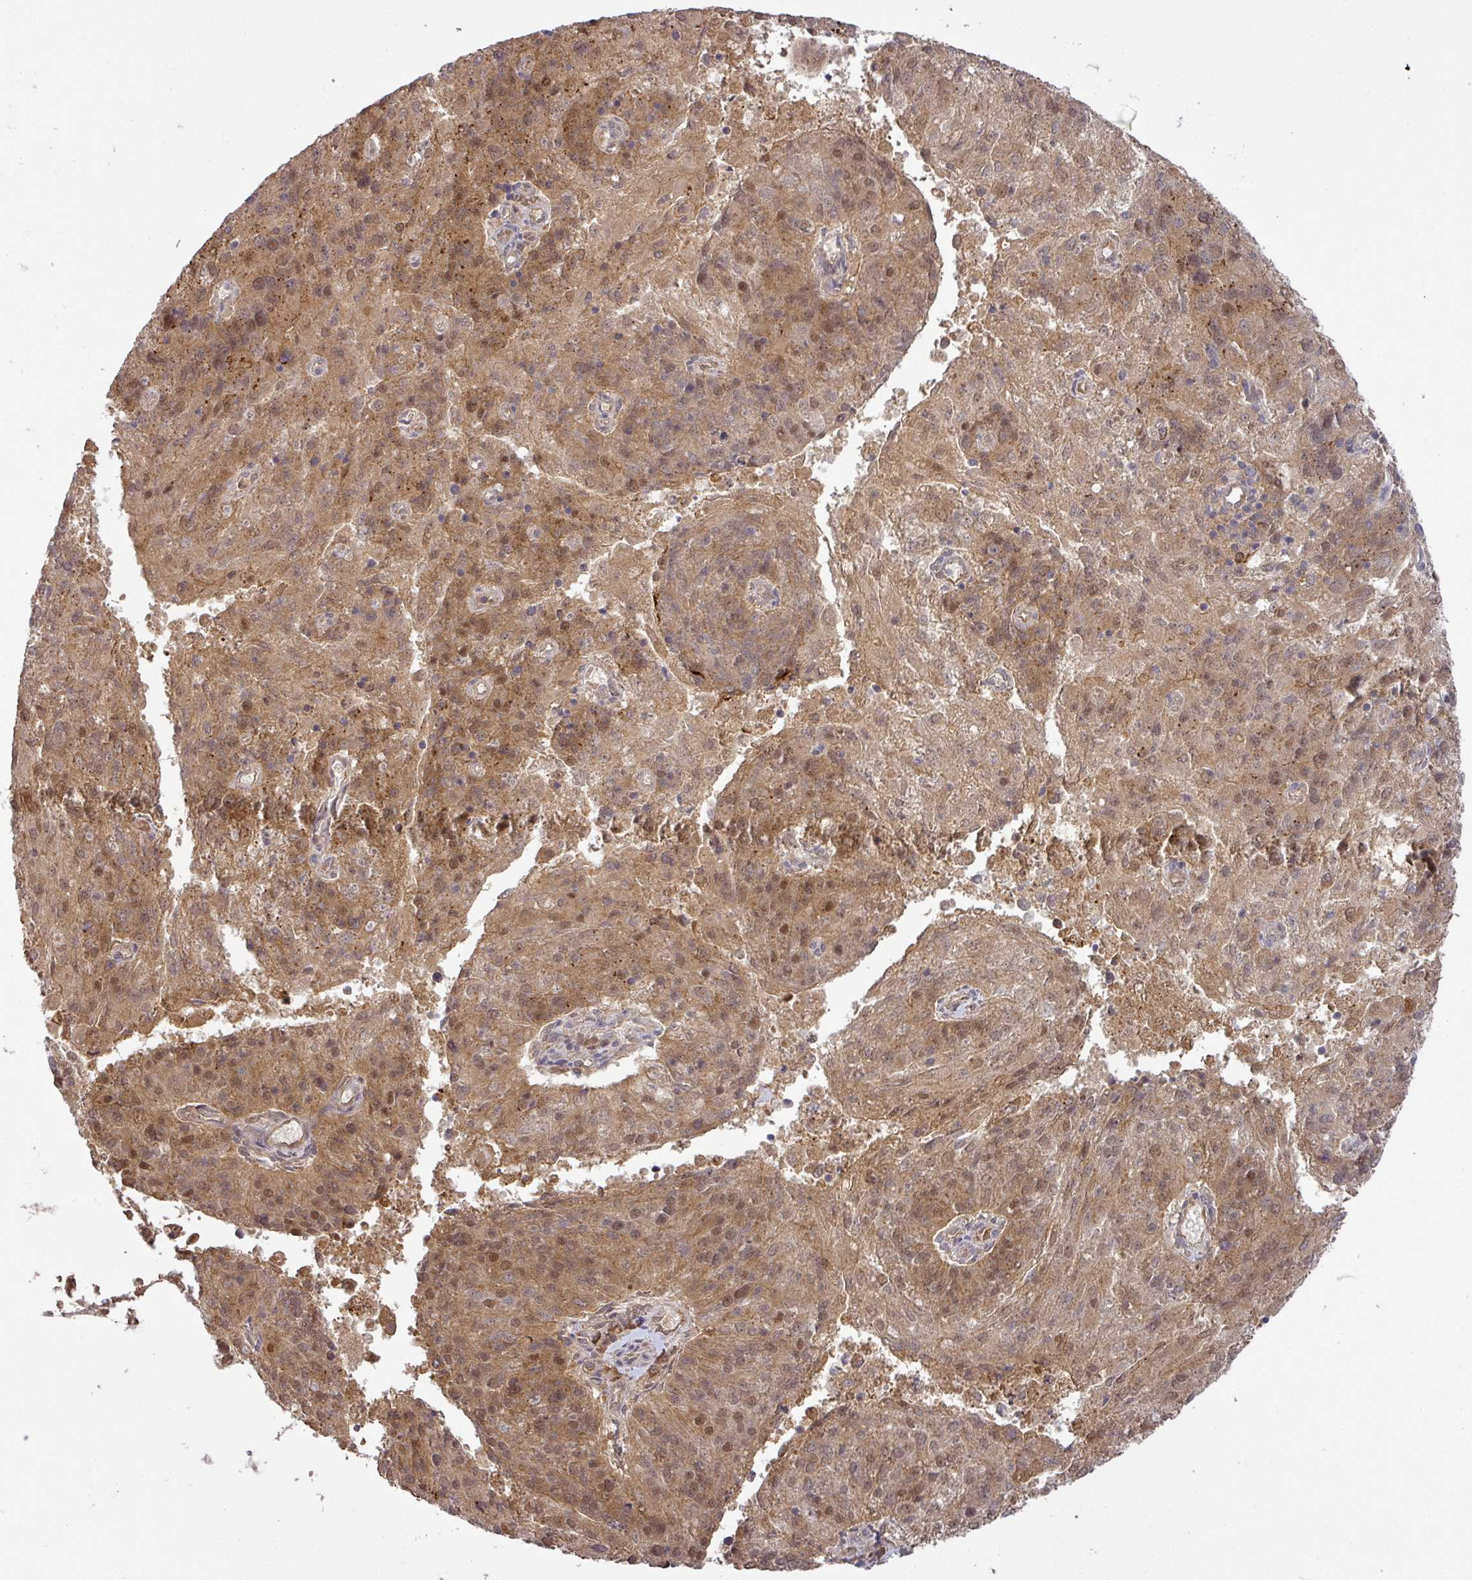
{"staining": {"intensity": "moderate", "quantity": ">75%", "location": "cytoplasmic/membranous"}, "tissue": "endometrial cancer", "cell_type": "Tumor cells", "image_type": "cancer", "snomed": [{"axis": "morphology", "description": "Adenocarcinoma, NOS"}, {"axis": "topography", "description": "Endometrium"}], "caption": "There is medium levels of moderate cytoplasmic/membranous expression in tumor cells of adenocarcinoma (endometrial), as demonstrated by immunohistochemical staining (brown color).", "gene": "CCDC121", "patient": {"sex": "female", "age": 82}}